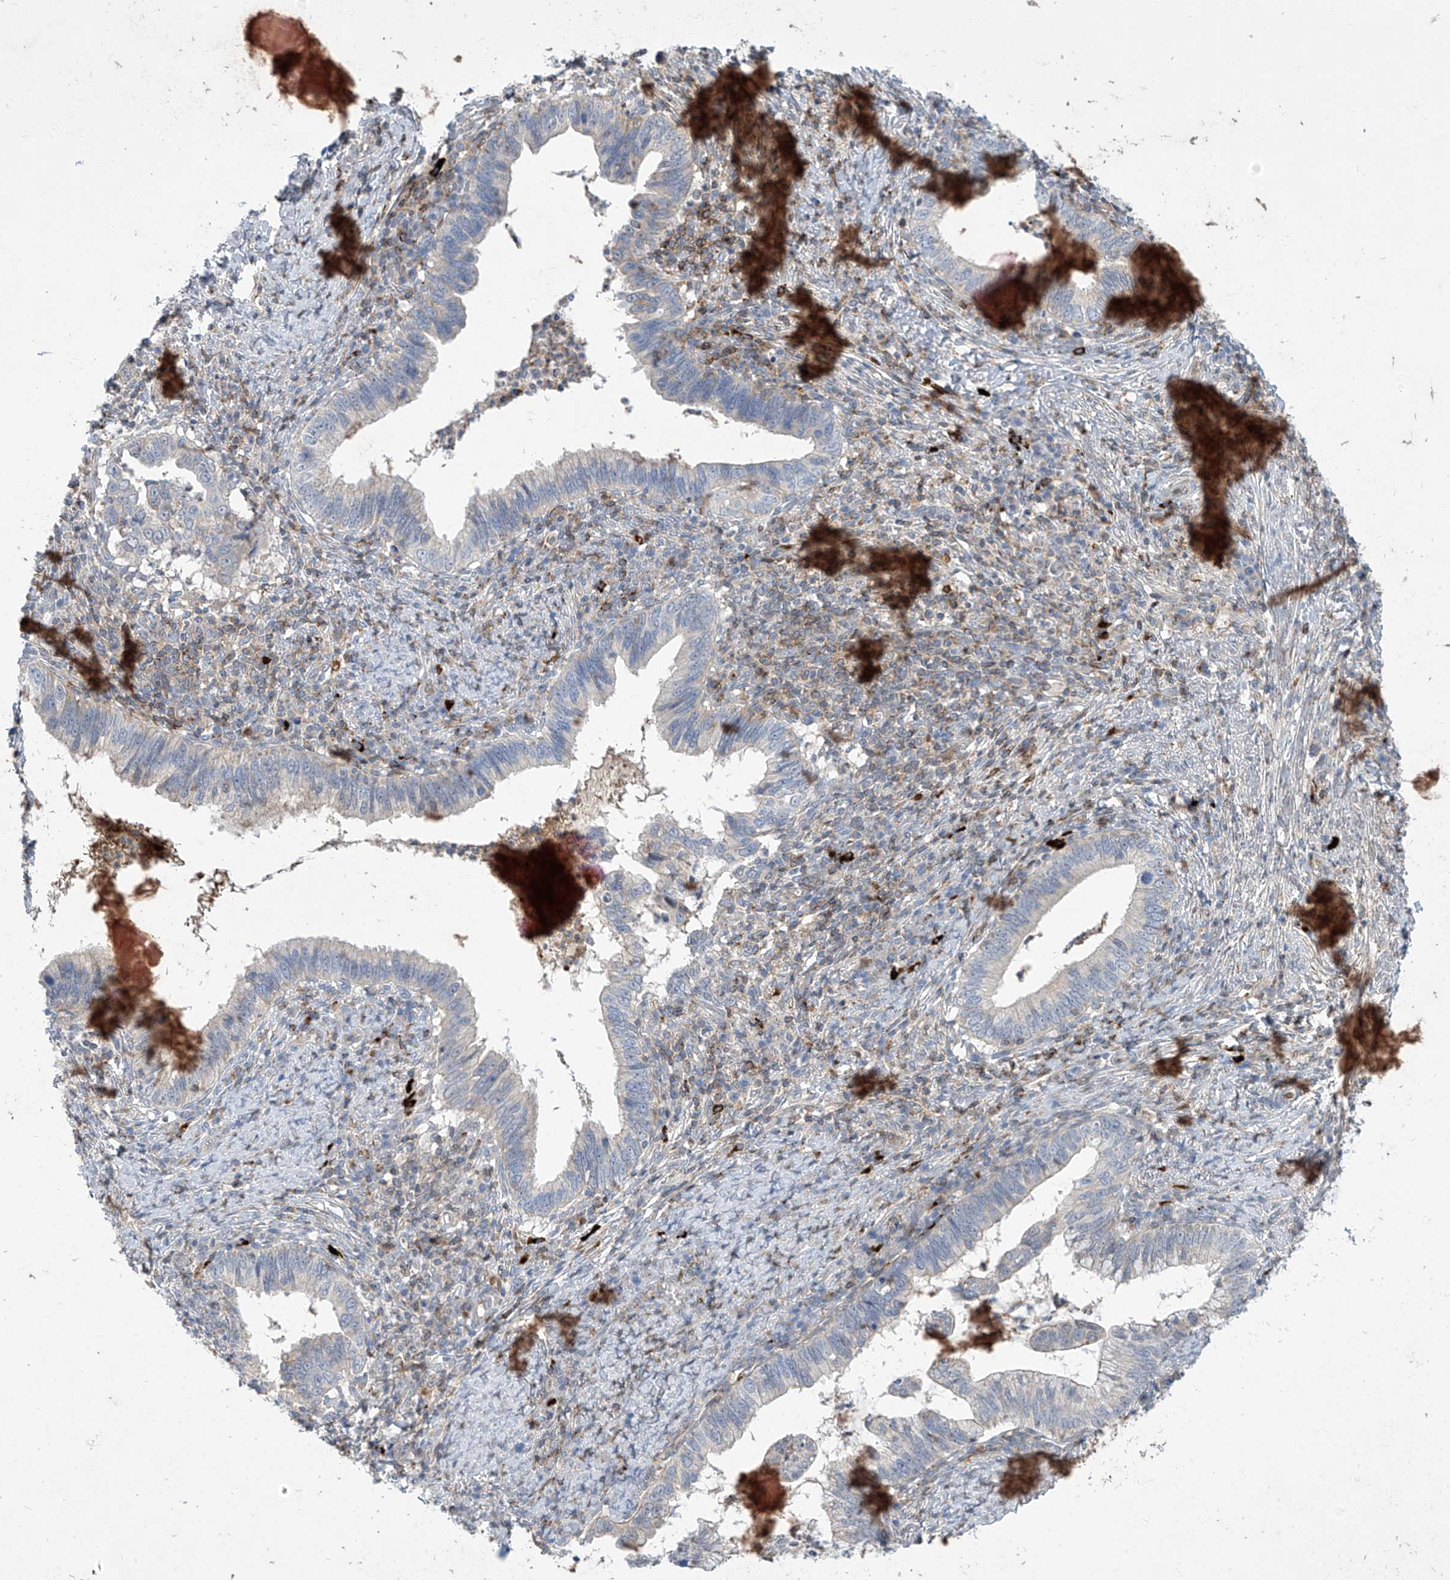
{"staining": {"intensity": "negative", "quantity": "none", "location": "none"}, "tissue": "cervical cancer", "cell_type": "Tumor cells", "image_type": "cancer", "snomed": [{"axis": "morphology", "description": "Adenocarcinoma, NOS"}, {"axis": "topography", "description": "Cervix"}], "caption": "High magnification brightfield microscopy of cervical cancer (adenocarcinoma) stained with DAB (brown) and counterstained with hematoxylin (blue): tumor cells show no significant positivity.", "gene": "IBA57", "patient": {"sex": "female", "age": 36}}